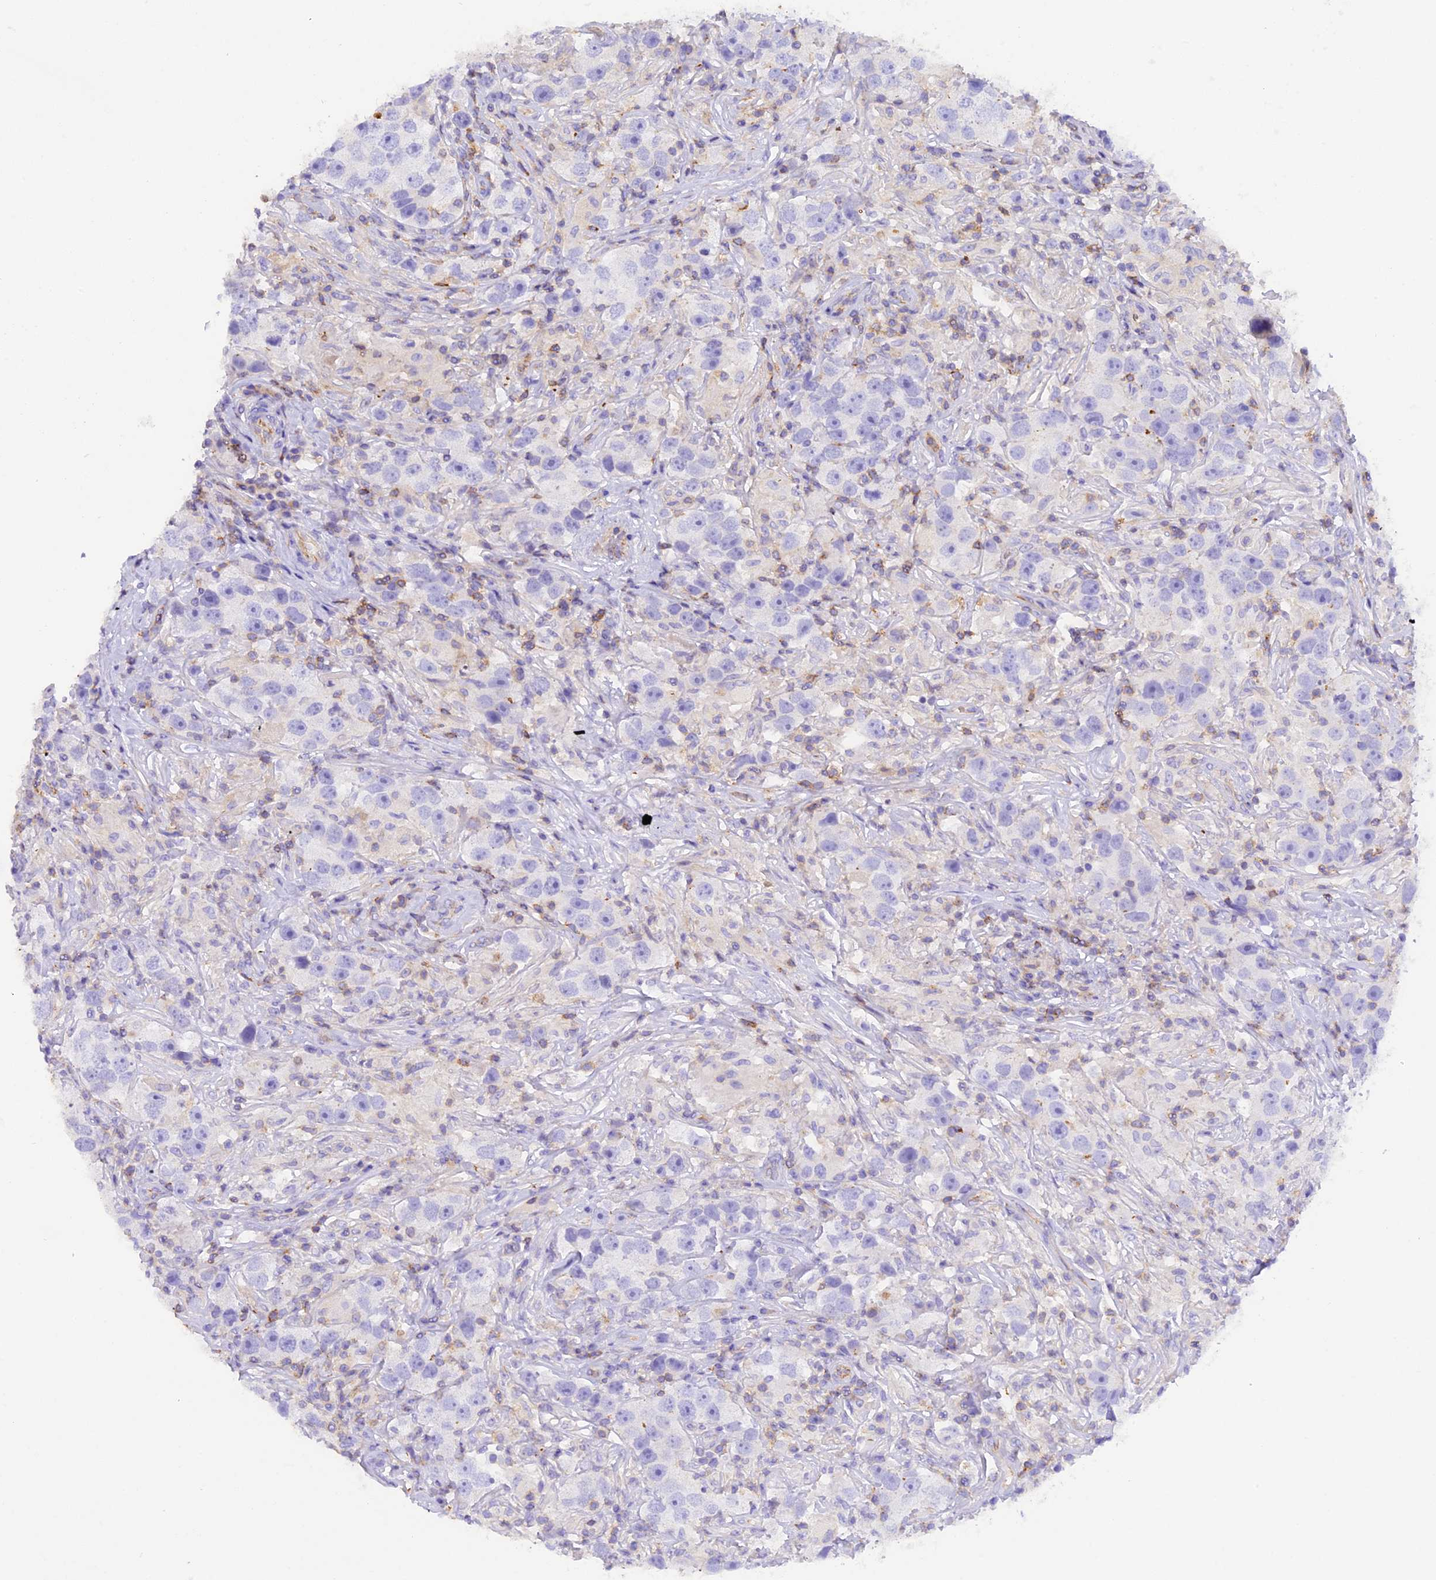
{"staining": {"intensity": "negative", "quantity": "none", "location": "none"}, "tissue": "testis cancer", "cell_type": "Tumor cells", "image_type": "cancer", "snomed": [{"axis": "morphology", "description": "Seminoma, NOS"}, {"axis": "topography", "description": "Testis"}], "caption": "This is an immunohistochemistry histopathology image of human testis seminoma. There is no positivity in tumor cells.", "gene": "FAM193A", "patient": {"sex": "male", "age": 49}}